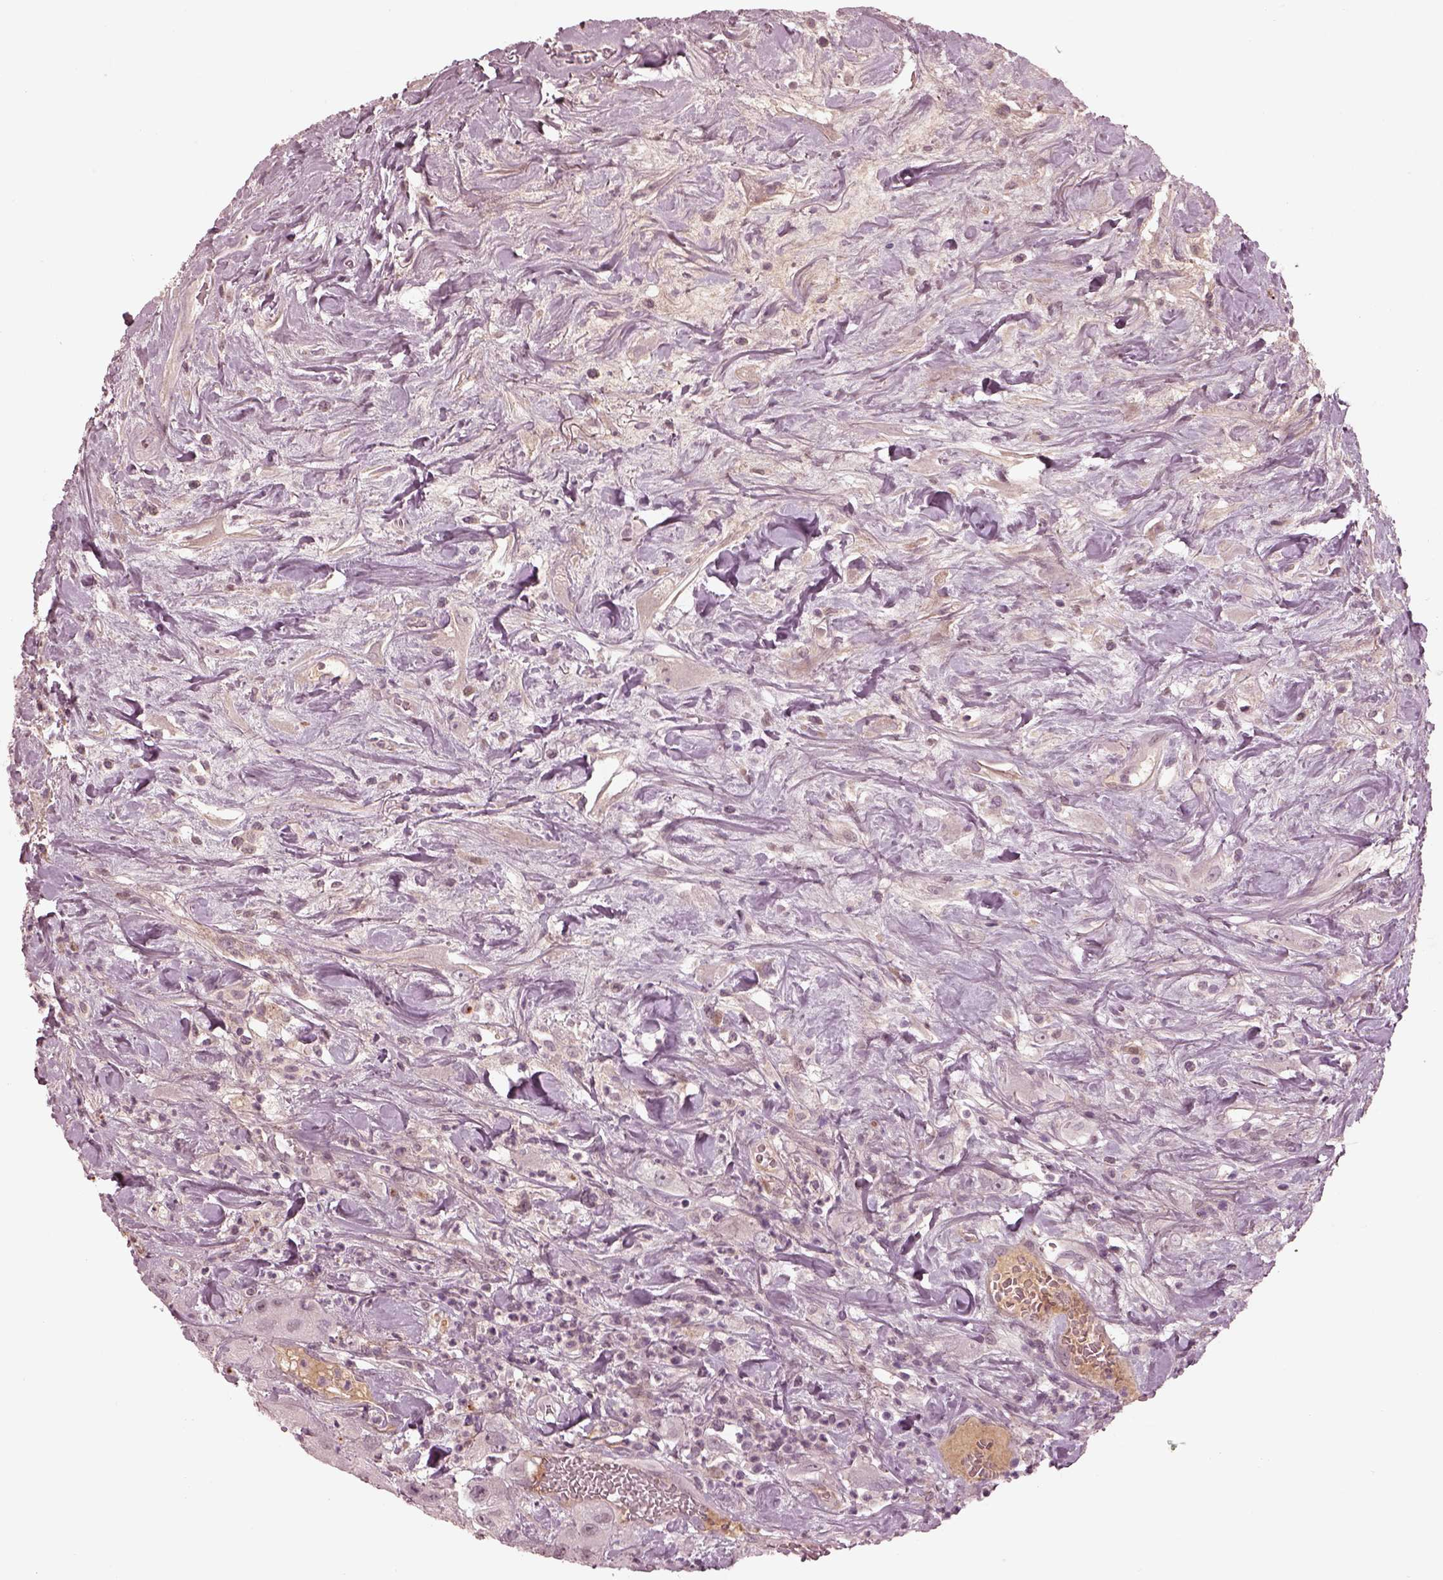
{"staining": {"intensity": "weak", "quantity": "<25%", "location": "cytoplasmic/membranous"}, "tissue": "urothelial cancer", "cell_type": "Tumor cells", "image_type": "cancer", "snomed": [{"axis": "morphology", "description": "Urothelial carcinoma, High grade"}, {"axis": "topography", "description": "Urinary bladder"}], "caption": "Immunohistochemistry of urothelial cancer reveals no staining in tumor cells.", "gene": "KCNA2", "patient": {"sex": "male", "age": 79}}